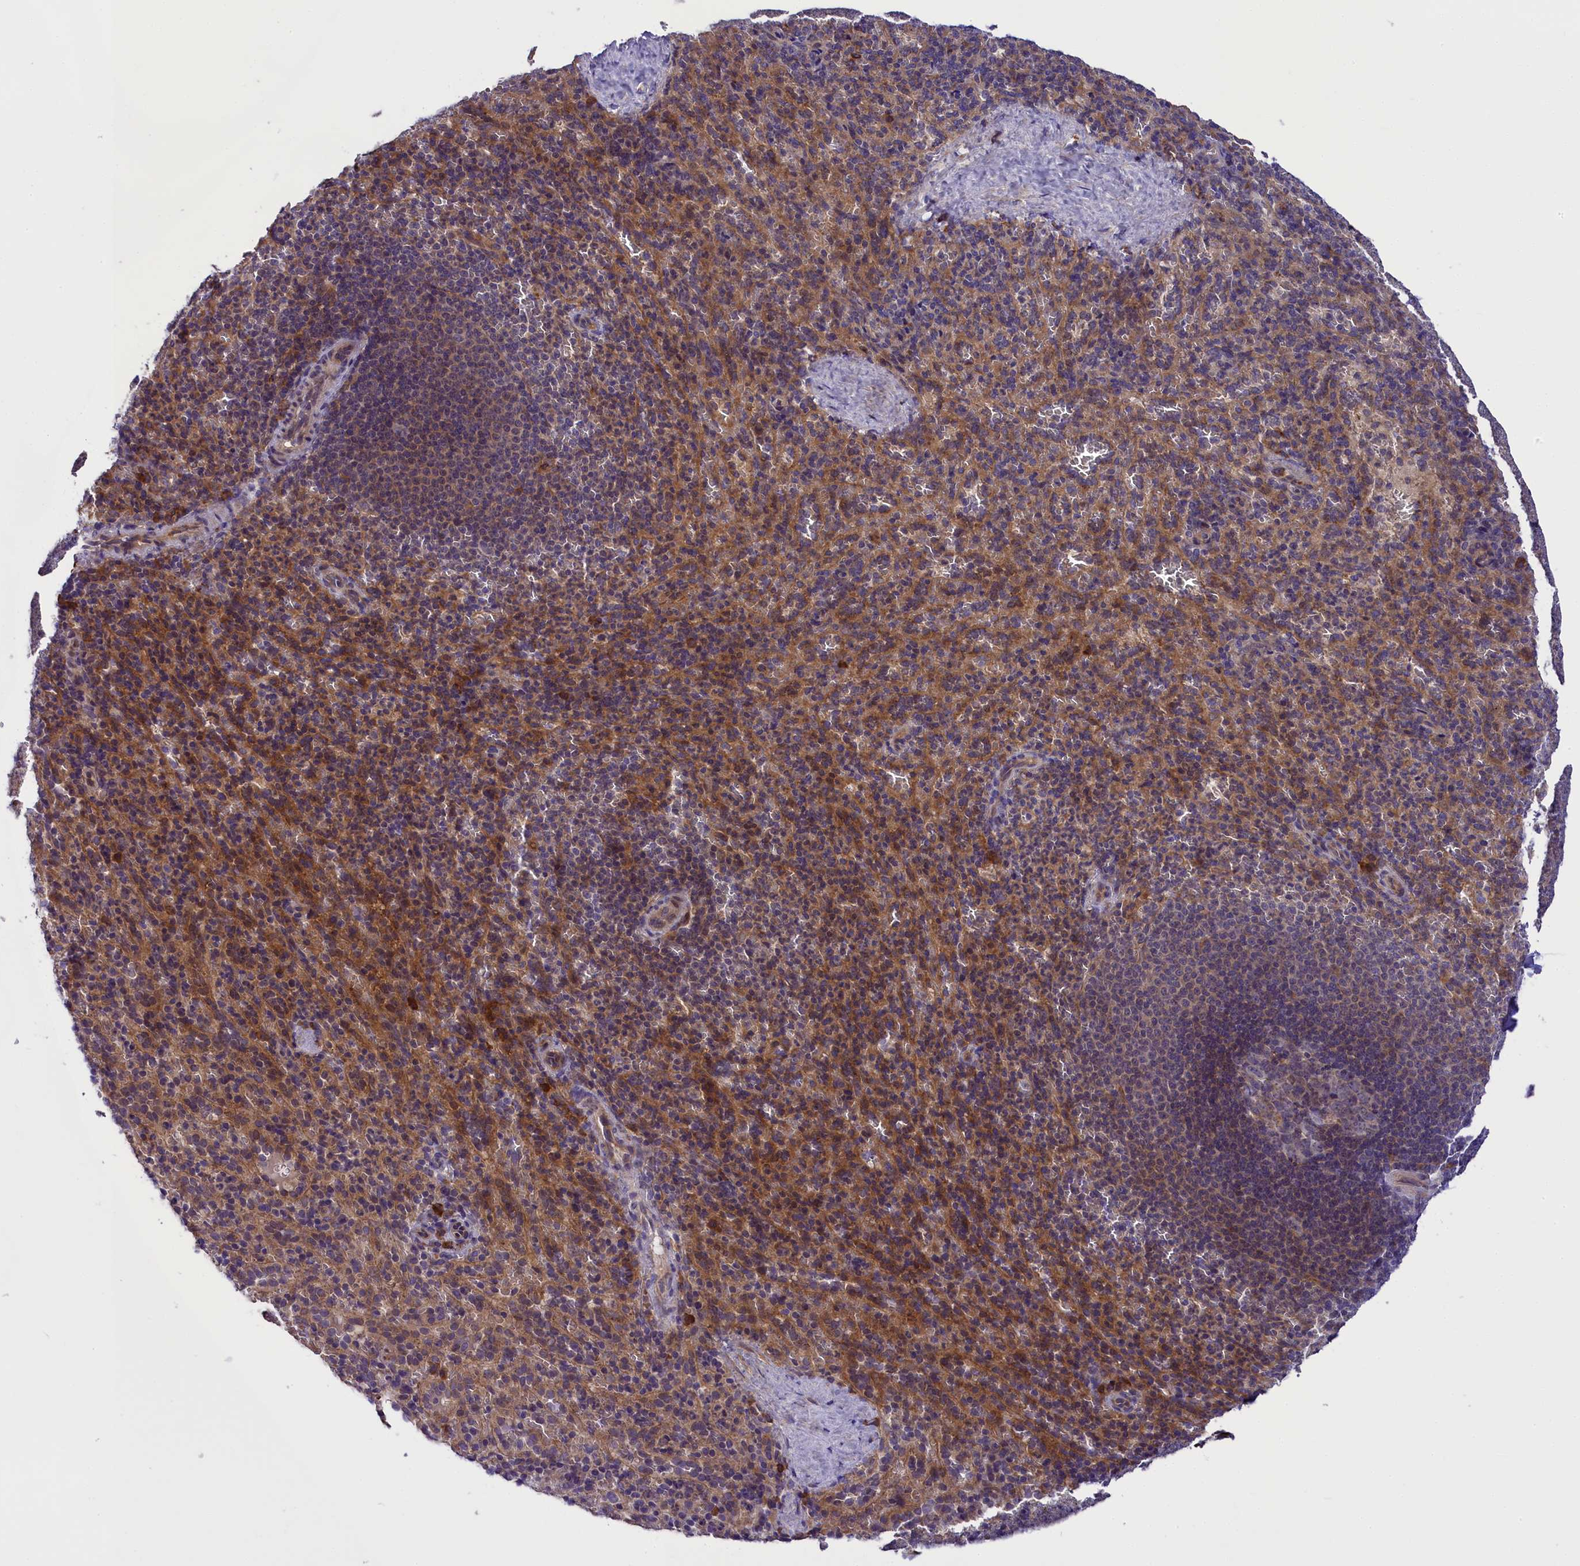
{"staining": {"intensity": "moderate", "quantity": "25%-75%", "location": "cytoplasmic/membranous"}, "tissue": "spleen", "cell_type": "Cells in red pulp", "image_type": "normal", "snomed": [{"axis": "morphology", "description": "Normal tissue, NOS"}, {"axis": "topography", "description": "Spleen"}], "caption": "High-power microscopy captured an immunohistochemistry (IHC) histopathology image of unremarkable spleen, revealing moderate cytoplasmic/membranous expression in about 25%-75% of cells in red pulp. (Stains: DAB in brown, nuclei in blue, Microscopy: brightfield microscopy at high magnification).", "gene": "ABCC10", "patient": {"sex": "female", "age": 21}}